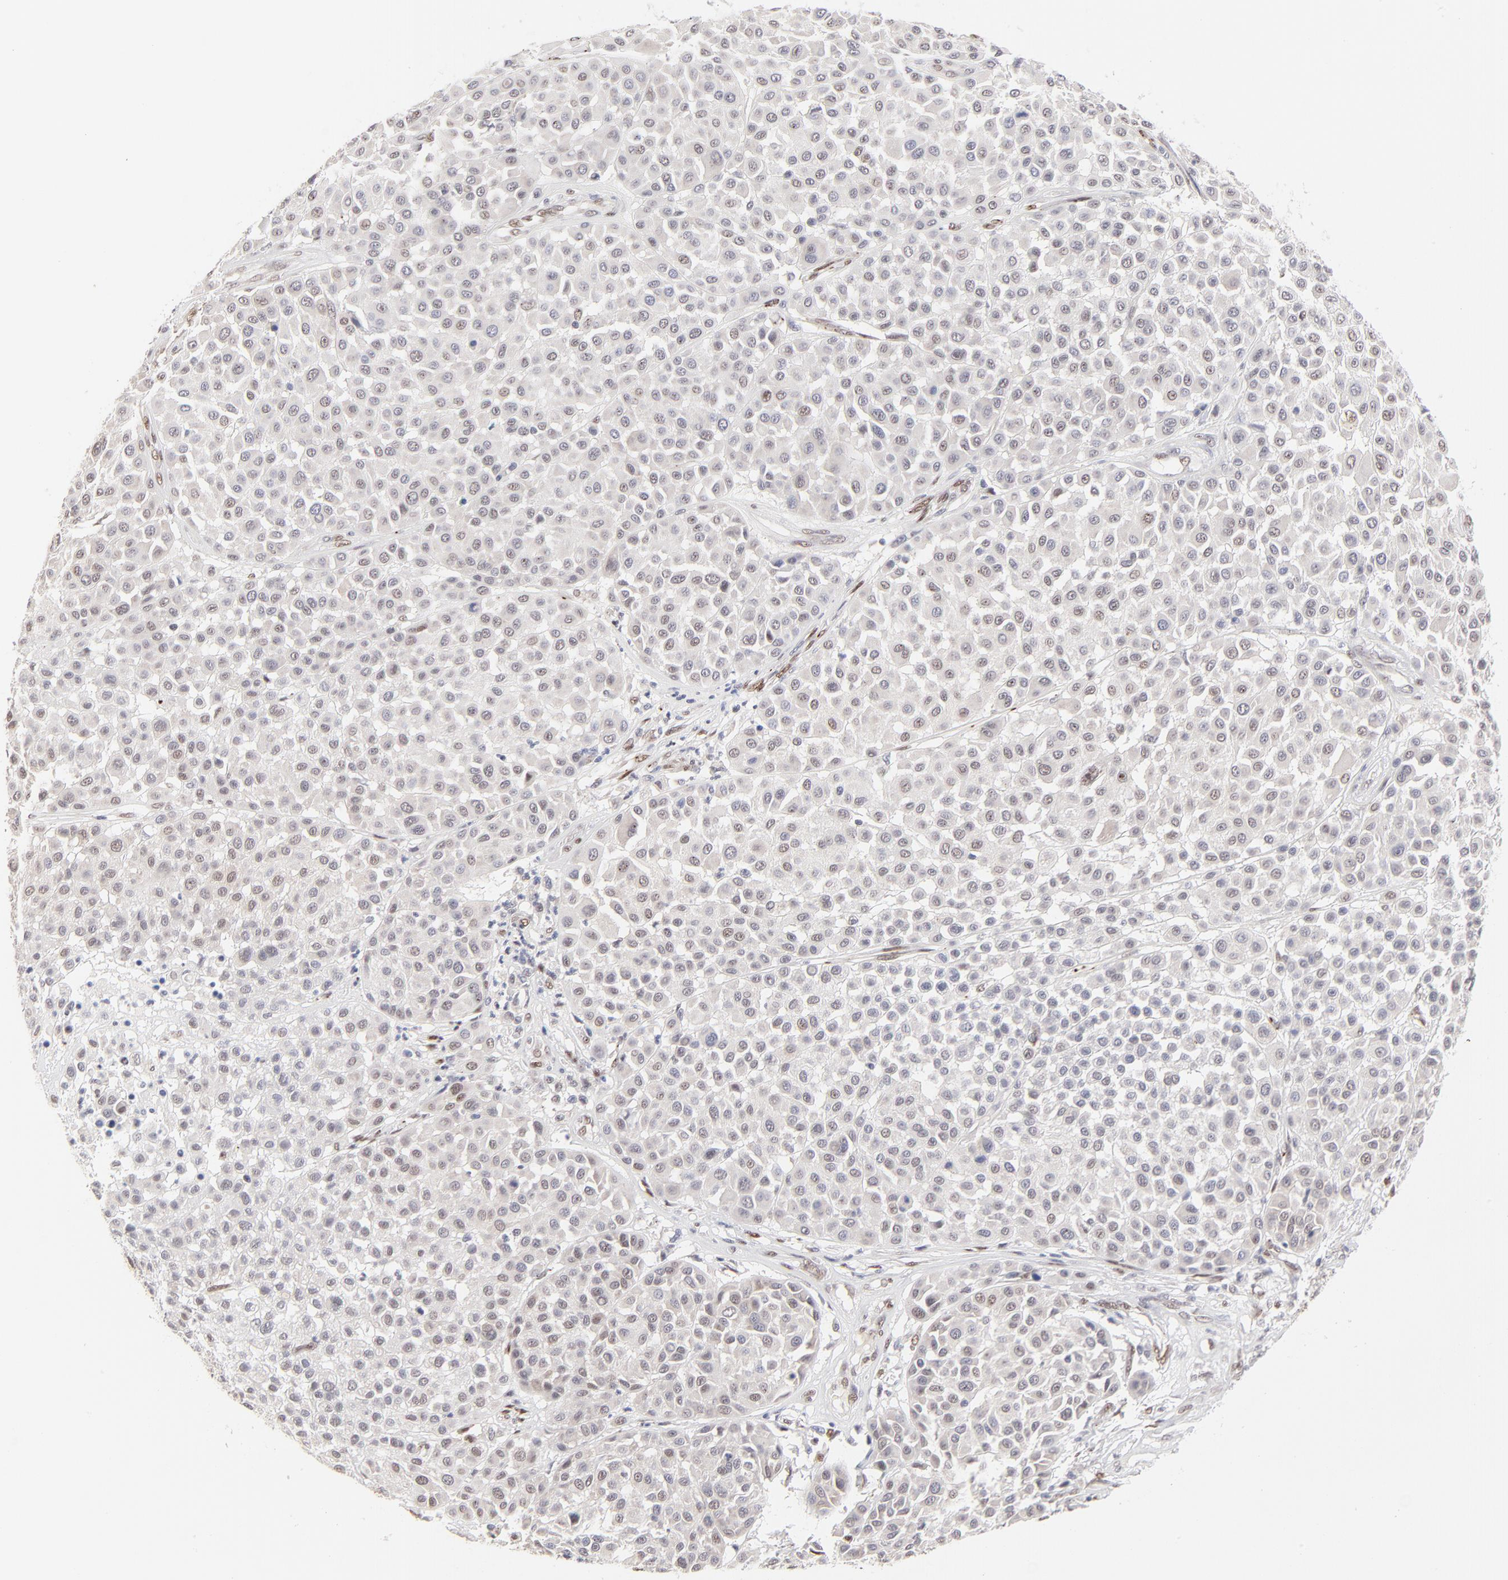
{"staining": {"intensity": "negative", "quantity": "none", "location": "none"}, "tissue": "melanoma", "cell_type": "Tumor cells", "image_type": "cancer", "snomed": [{"axis": "morphology", "description": "Malignant melanoma, Metastatic site"}, {"axis": "topography", "description": "Soft tissue"}], "caption": "IHC micrograph of human malignant melanoma (metastatic site) stained for a protein (brown), which shows no positivity in tumor cells.", "gene": "STAT3", "patient": {"sex": "male", "age": 41}}